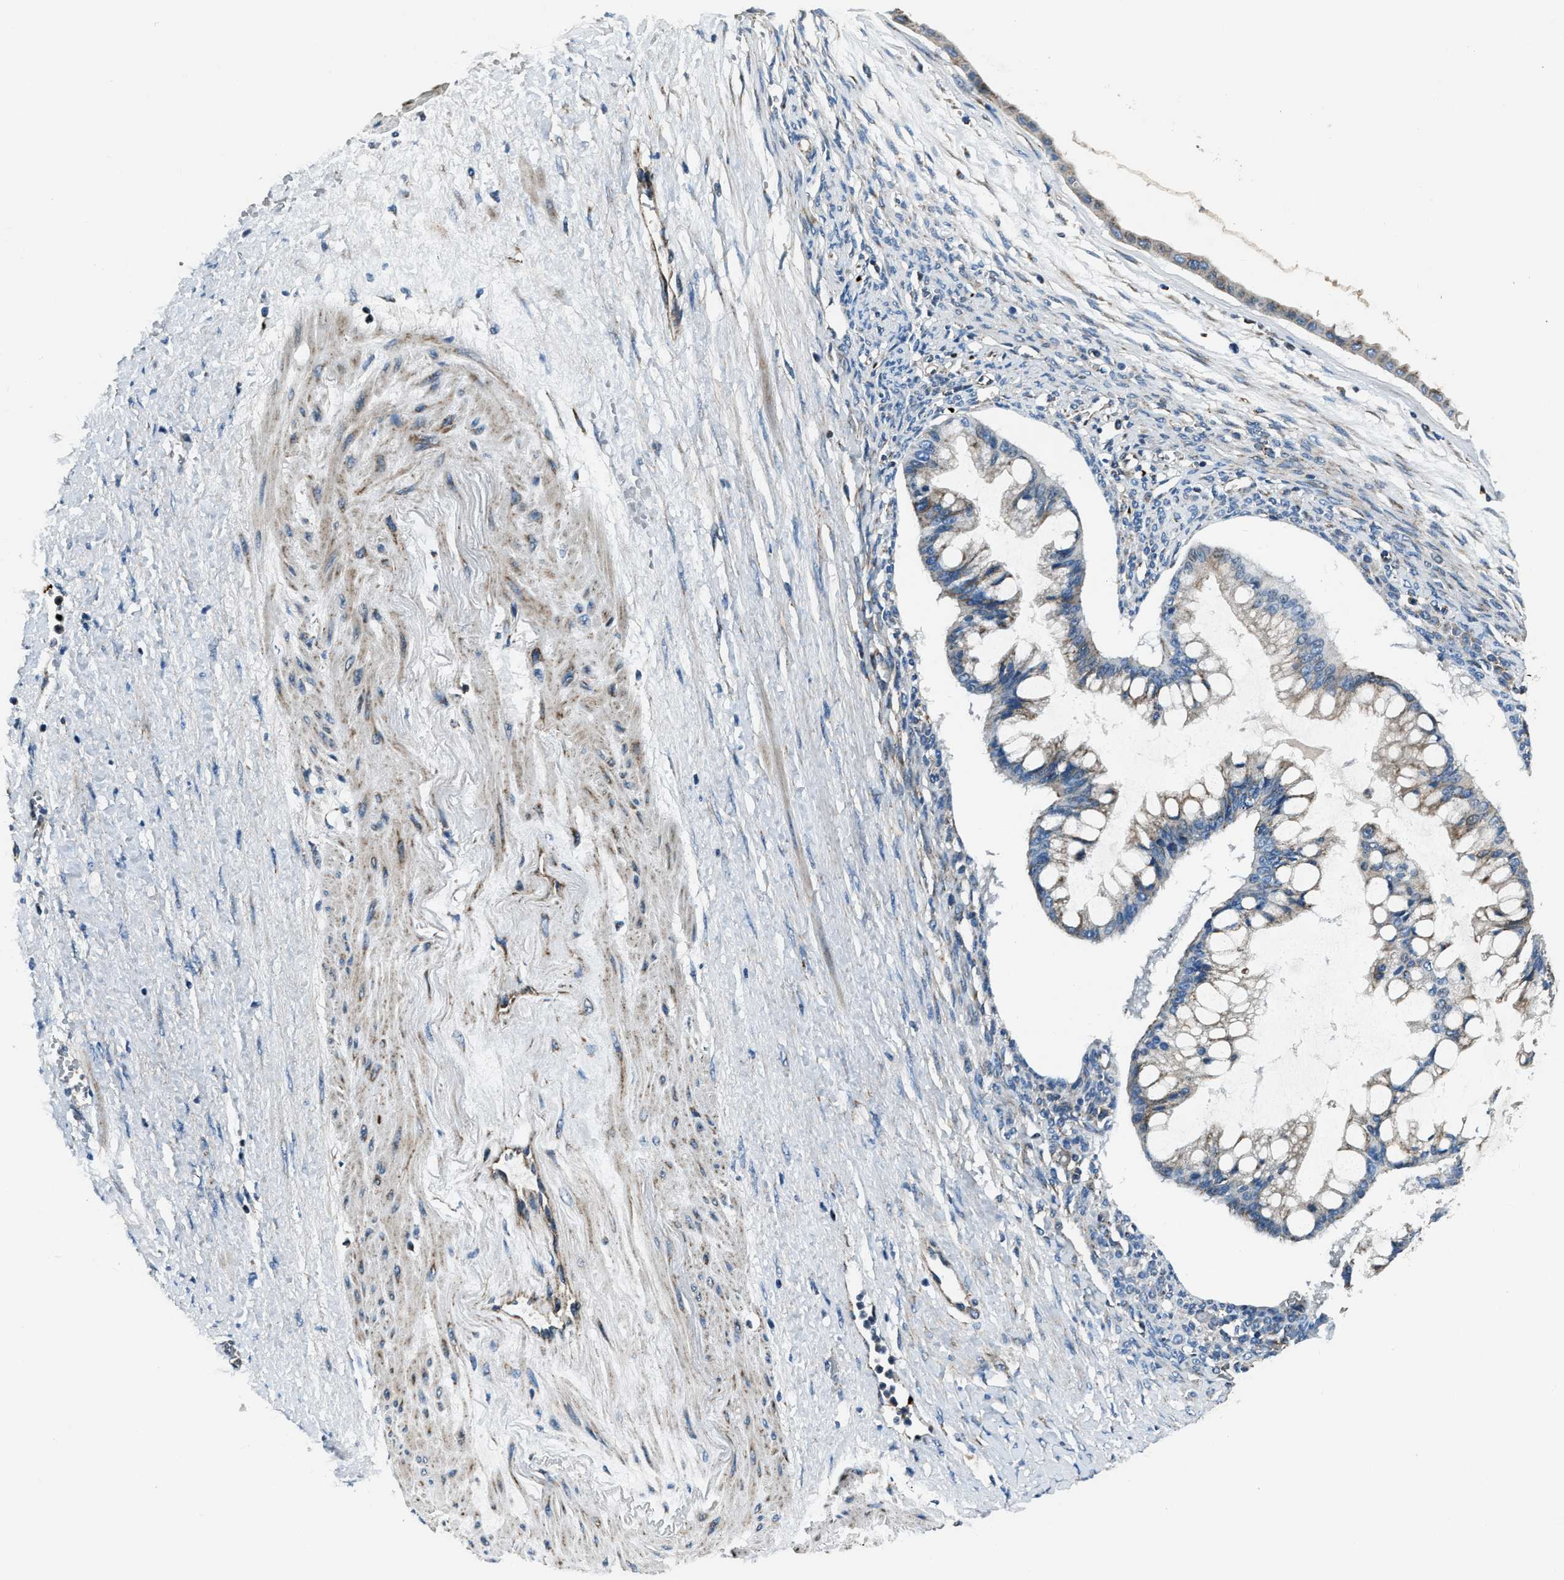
{"staining": {"intensity": "moderate", "quantity": "<25%", "location": "cytoplasmic/membranous"}, "tissue": "ovarian cancer", "cell_type": "Tumor cells", "image_type": "cancer", "snomed": [{"axis": "morphology", "description": "Cystadenocarcinoma, mucinous, NOS"}, {"axis": "topography", "description": "Ovary"}], "caption": "A micrograph of human ovarian mucinous cystadenocarcinoma stained for a protein exhibits moderate cytoplasmic/membranous brown staining in tumor cells. The staining was performed using DAB, with brown indicating positive protein expression. Nuclei are stained blue with hematoxylin.", "gene": "OGDH", "patient": {"sex": "female", "age": 73}}